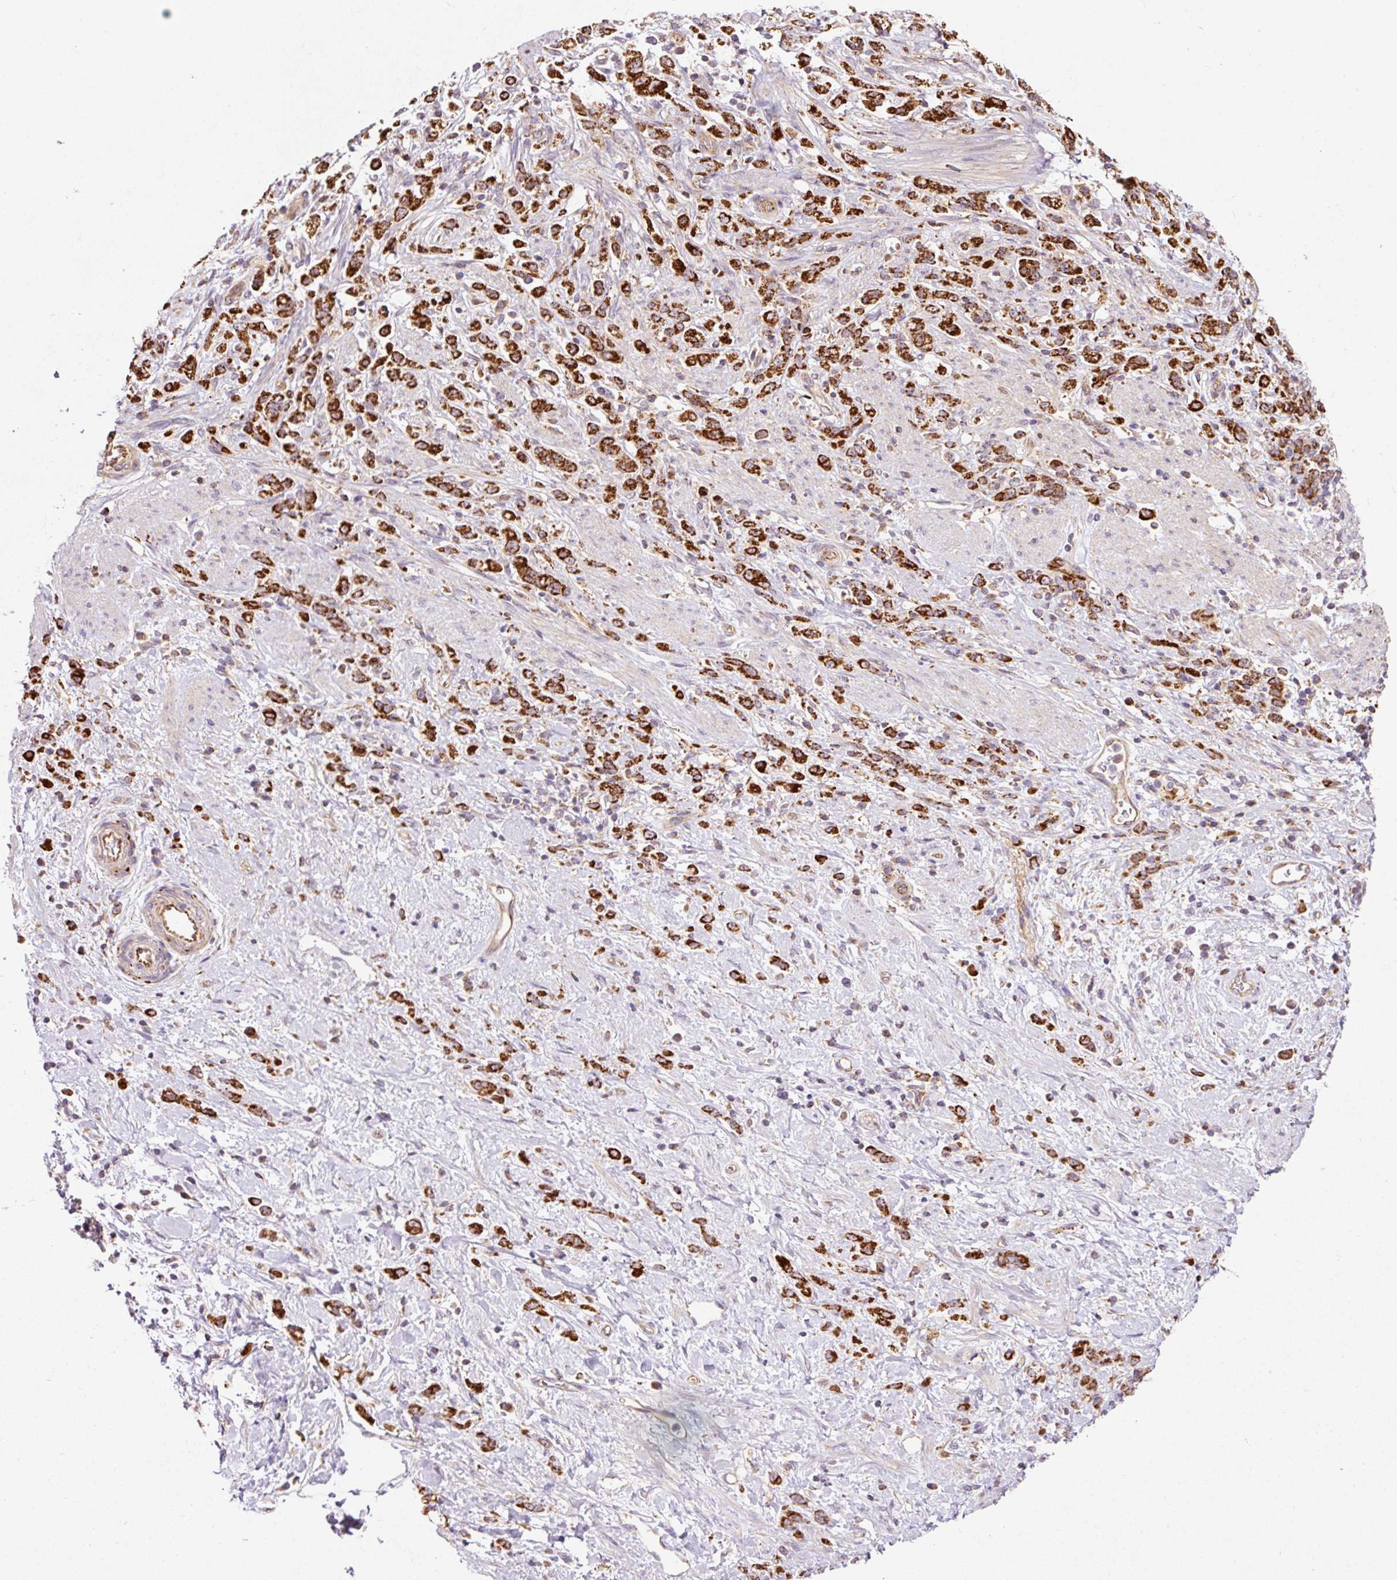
{"staining": {"intensity": "strong", "quantity": ">75%", "location": "cytoplasmic/membranous"}, "tissue": "stomach cancer", "cell_type": "Tumor cells", "image_type": "cancer", "snomed": [{"axis": "morphology", "description": "Adenocarcinoma, NOS"}, {"axis": "topography", "description": "Stomach"}], "caption": "A micrograph of stomach cancer (adenocarcinoma) stained for a protein shows strong cytoplasmic/membranous brown staining in tumor cells.", "gene": "PCK2", "patient": {"sex": "female", "age": 60}}